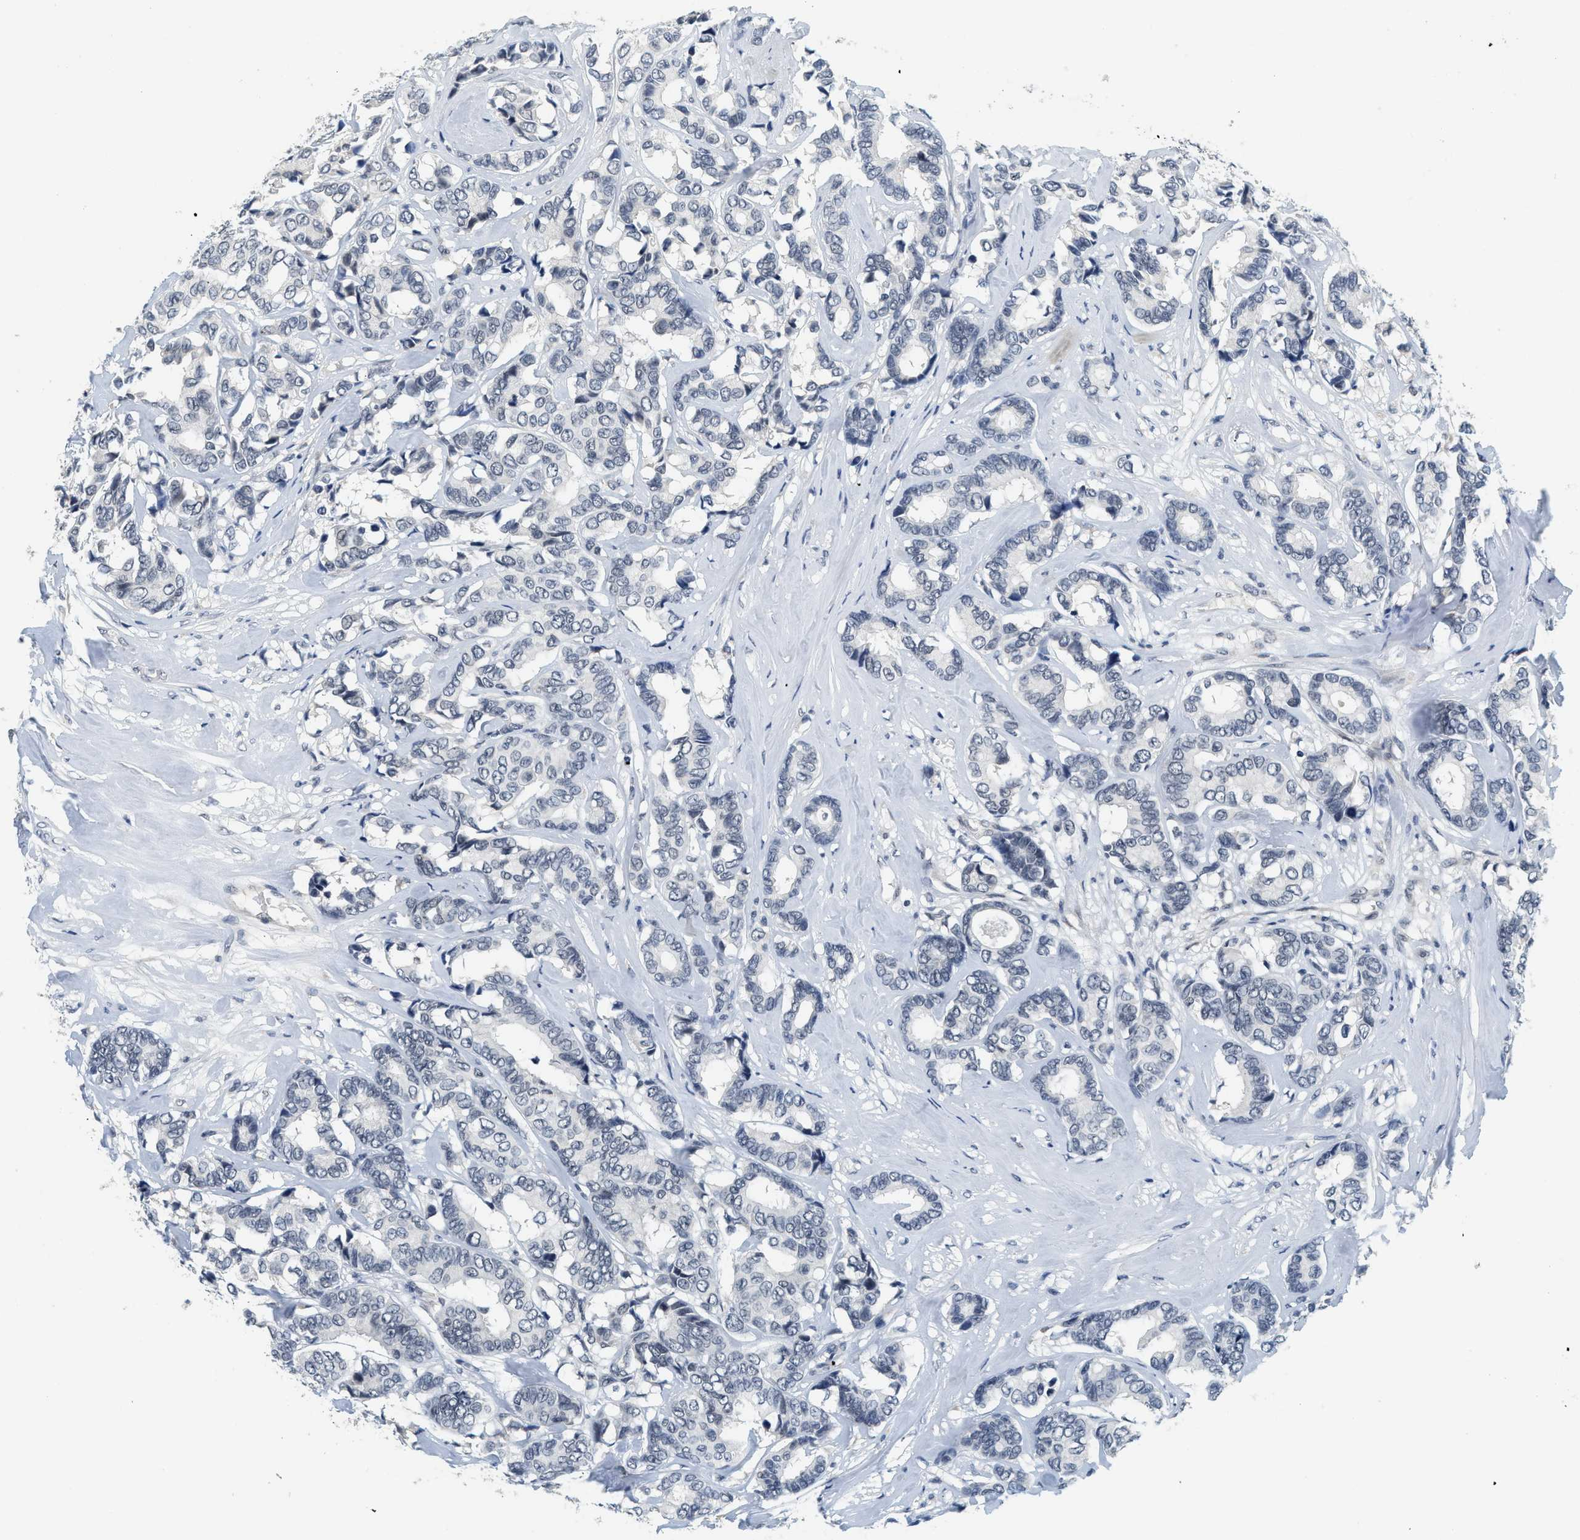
{"staining": {"intensity": "negative", "quantity": "none", "location": "none"}, "tissue": "breast cancer", "cell_type": "Tumor cells", "image_type": "cancer", "snomed": [{"axis": "morphology", "description": "Duct carcinoma"}, {"axis": "topography", "description": "Breast"}], "caption": "A micrograph of human breast intraductal carcinoma is negative for staining in tumor cells. (DAB (3,3'-diaminobenzidine) immunohistochemistry (IHC) with hematoxylin counter stain).", "gene": "MZF1", "patient": {"sex": "female", "age": 87}}